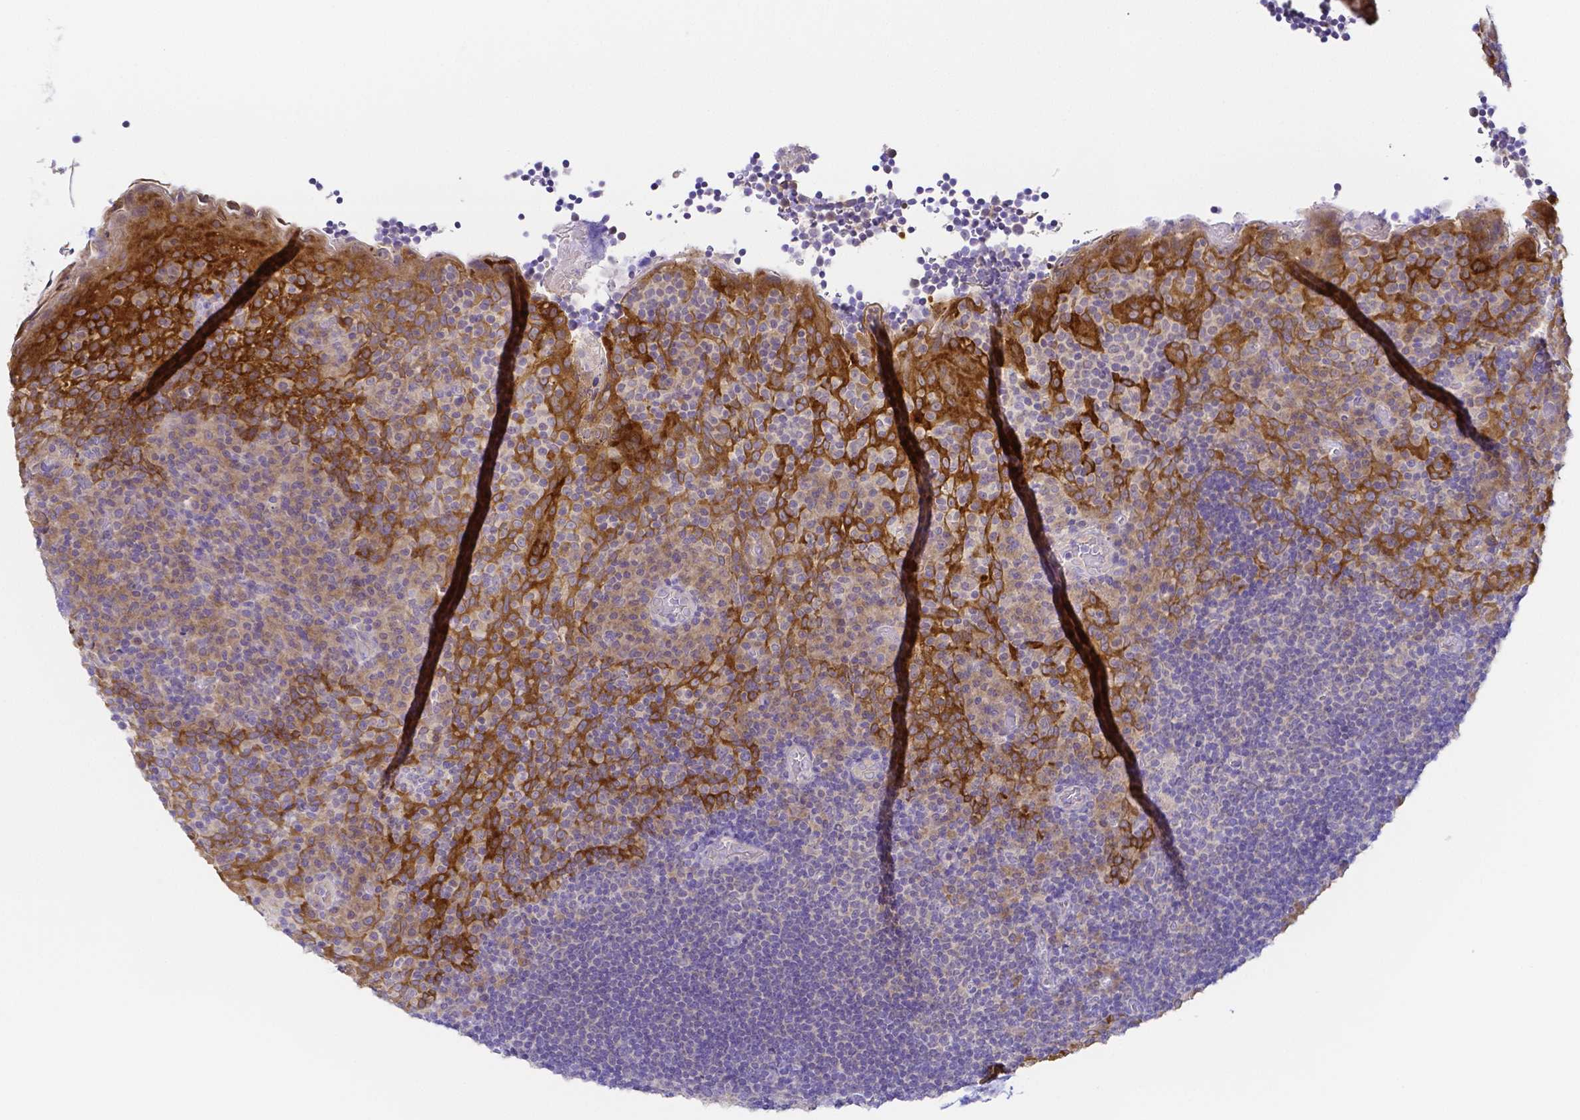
{"staining": {"intensity": "negative", "quantity": "none", "location": "none"}, "tissue": "tonsil", "cell_type": "Germinal center cells", "image_type": "normal", "snomed": [{"axis": "morphology", "description": "Normal tissue, NOS"}, {"axis": "topography", "description": "Tonsil"}], "caption": "DAB immunohistochemical staining of unremarkable human tonsil exhibits no significant positivity in germinal center cells.", "gene": "PKP3", "patient": {"sex": "male", "age": 17}}